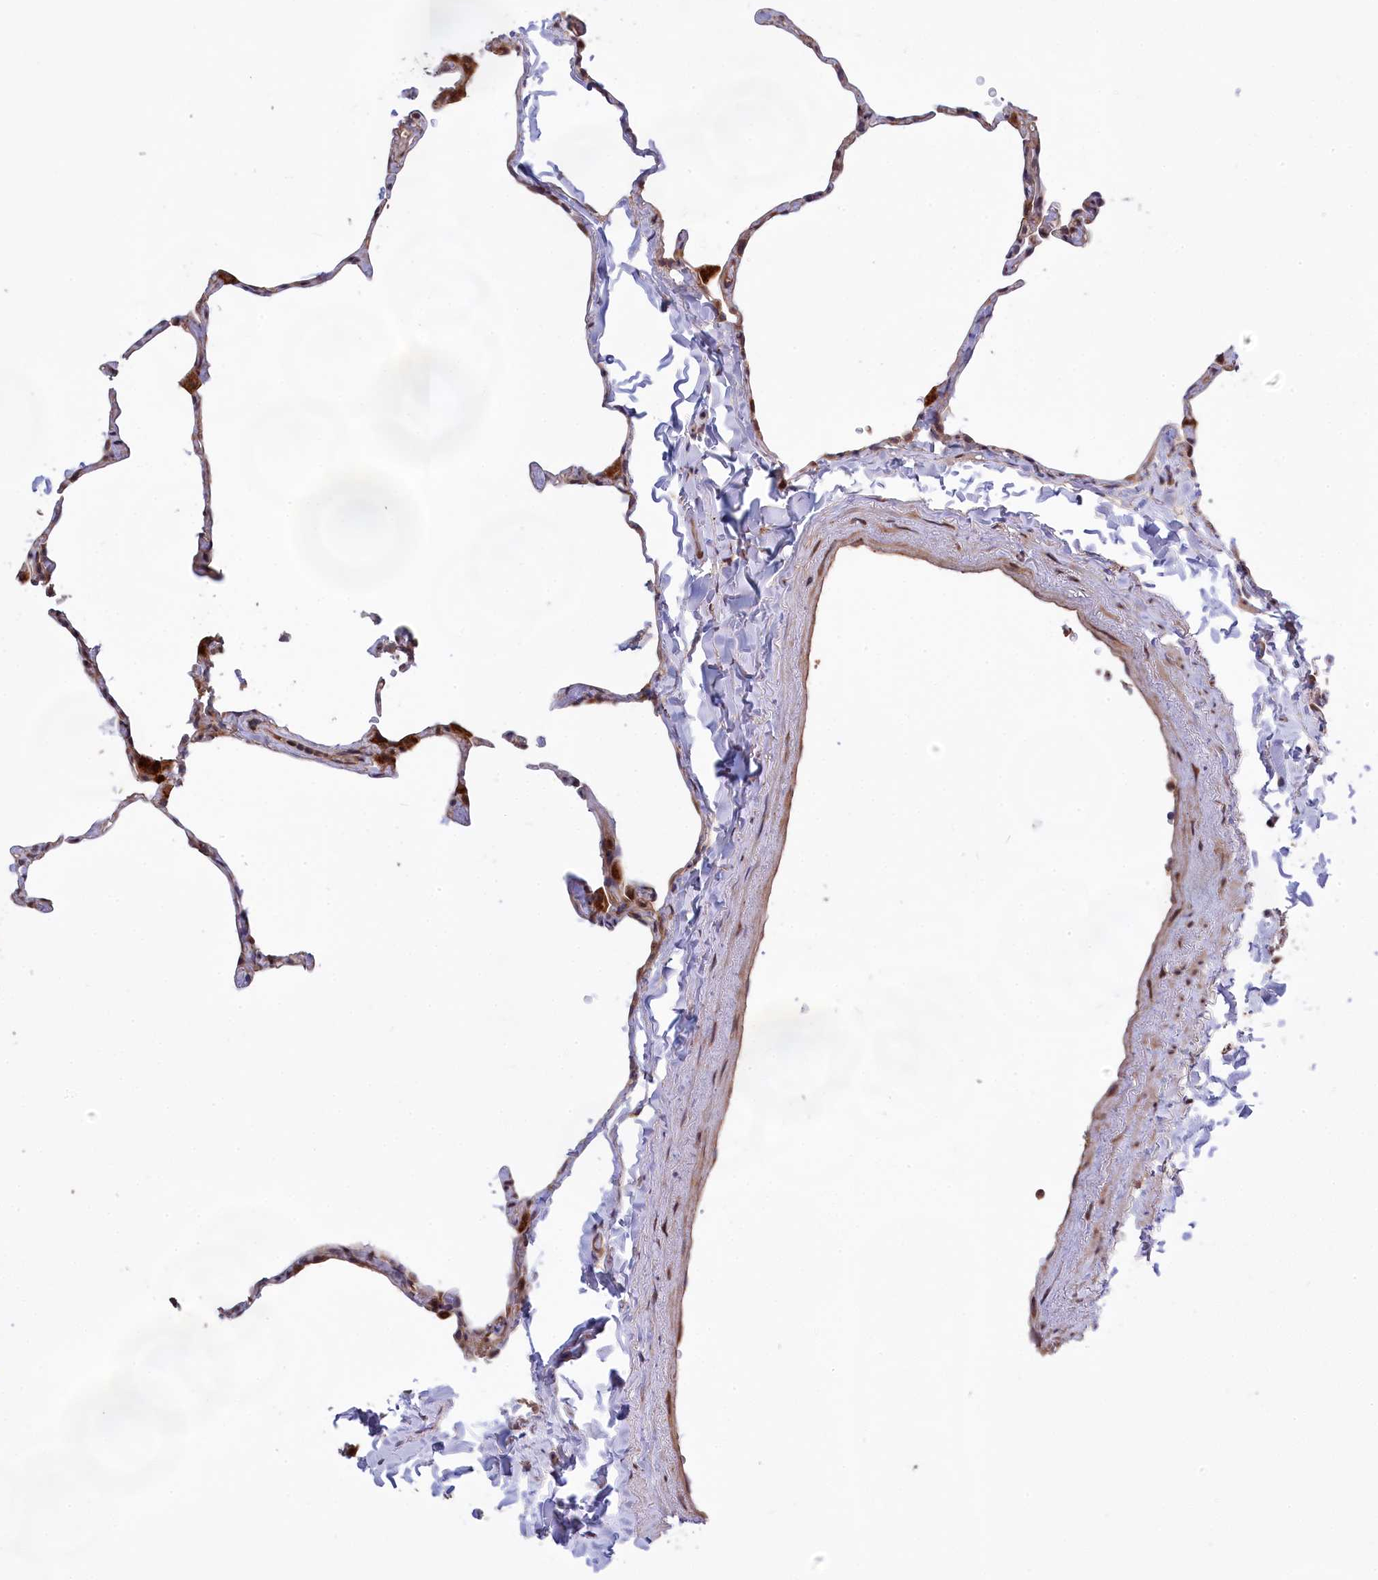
{"staining": {"intensity": "moderate", "quantity": "<25%", "location": "cytoplasmic/membranous"}, "tissue": "lung", "cell_type": "Alveolar cells", "image_type": "normal", "snomed": [{"axis": "morphology", "description": "Normal tissue, NOS"}, {"axis": "topography", "description": "Lung"}], "caption": "Alveolar cells demonstrate low levels of moderate cytoplasmic/membranous expression in approximately <25% of cells in normal human lung.", "gene": "DDX60L", "patient": {"sex": "male", "age": 65}}